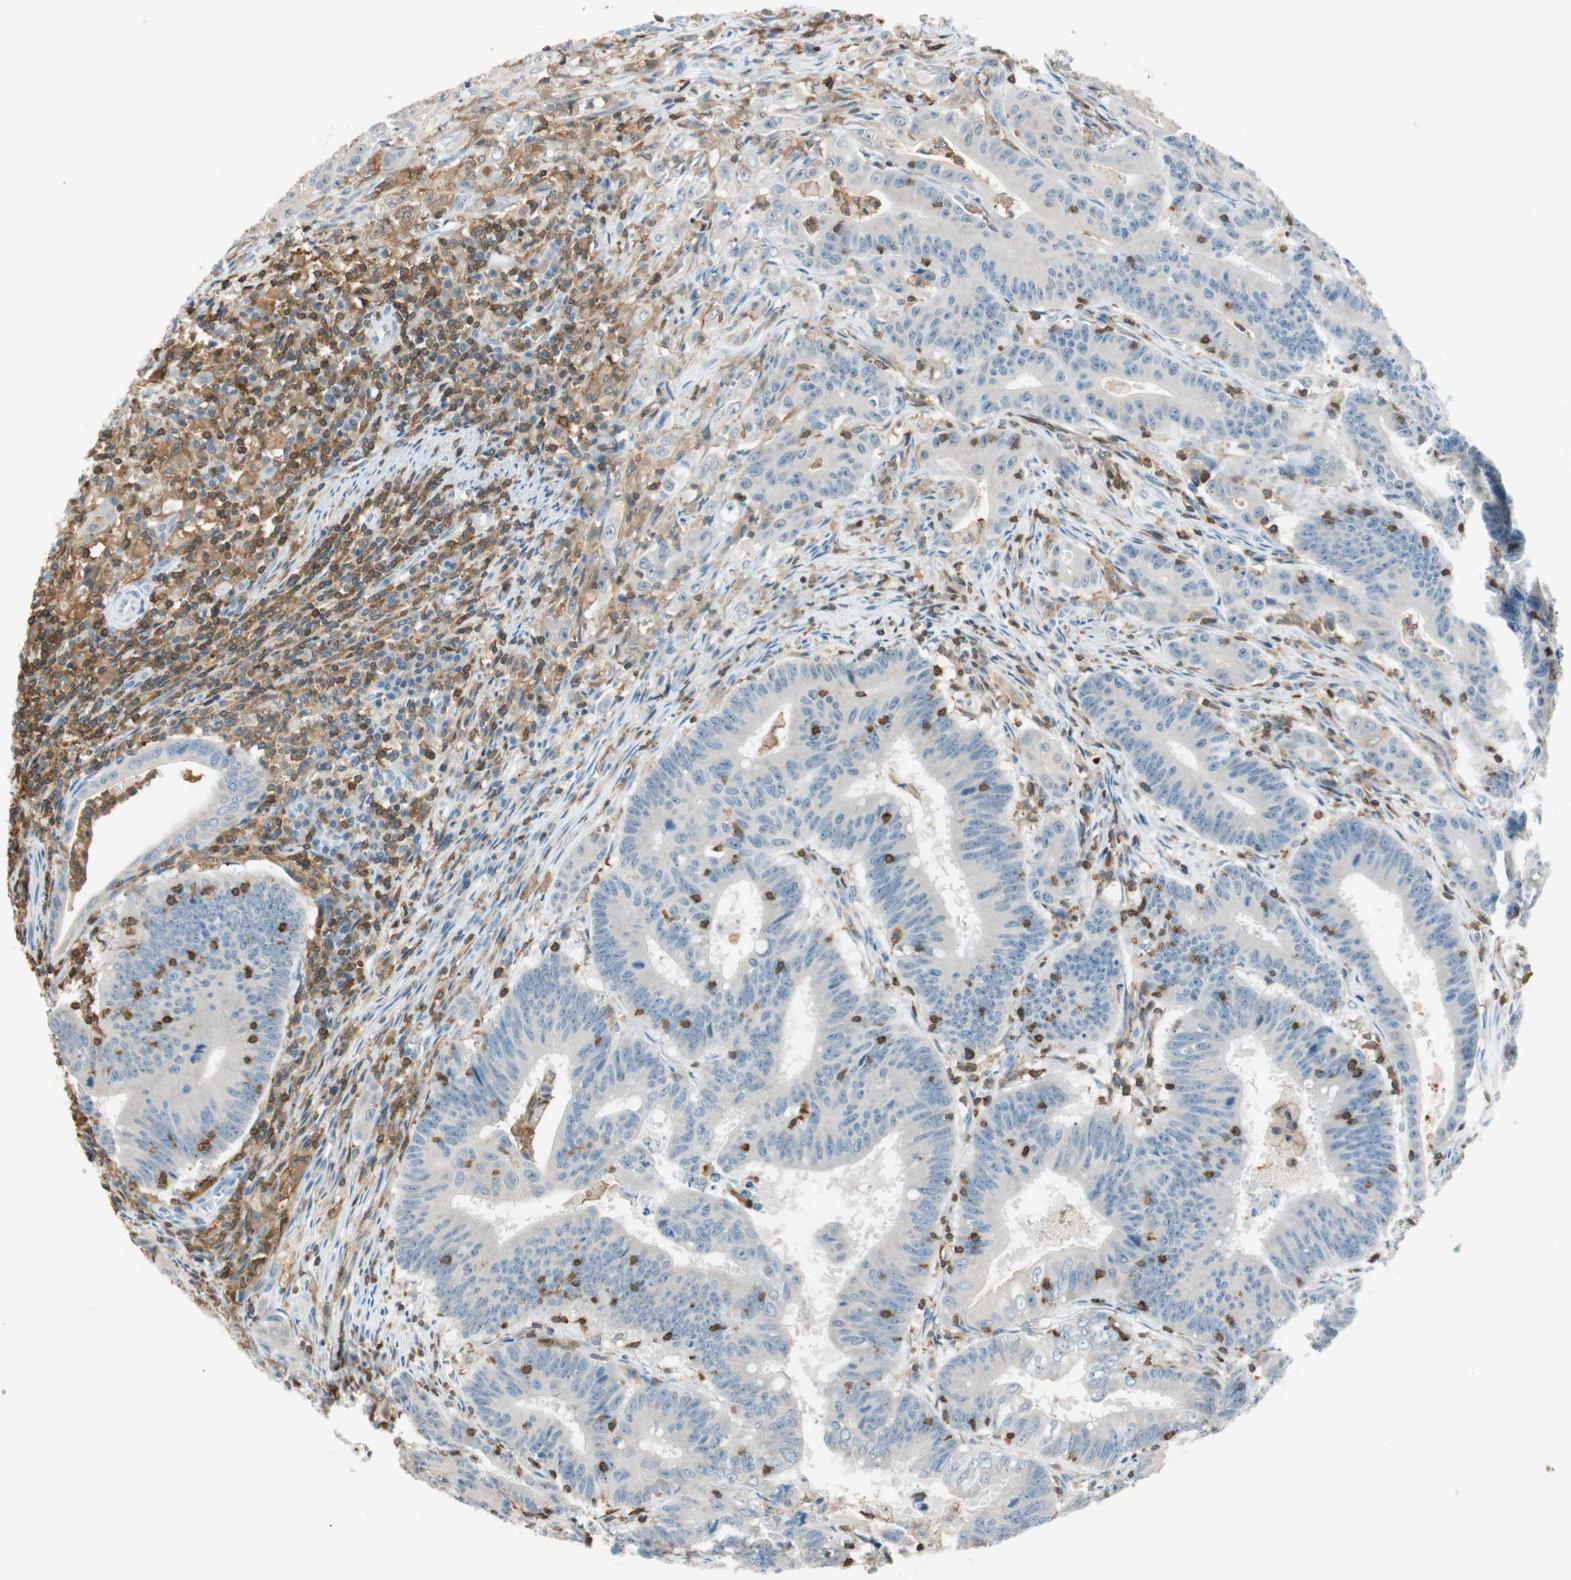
{"staining": {"intensity": "negative", "quantity": "none", "location": "none"}, "tissue": "colorectal cancer", "cell_type": "Tumor cells", "image_type": "cancer", "snomed": [{"axis": "morphology", "description": "Adenocarcinoma, NOS"}, {"axis": "topography", "description": "Colon"}], "caption": "Immunohistochemistry (IHC) photomicrograph of neoplastic tissue: human adenocarcinoma (colorectal) stained with DAB exhibits no significant protein staining in tumor cells.", "gene": "HPGD", "patient": {"sex": "male", "age": 45}}